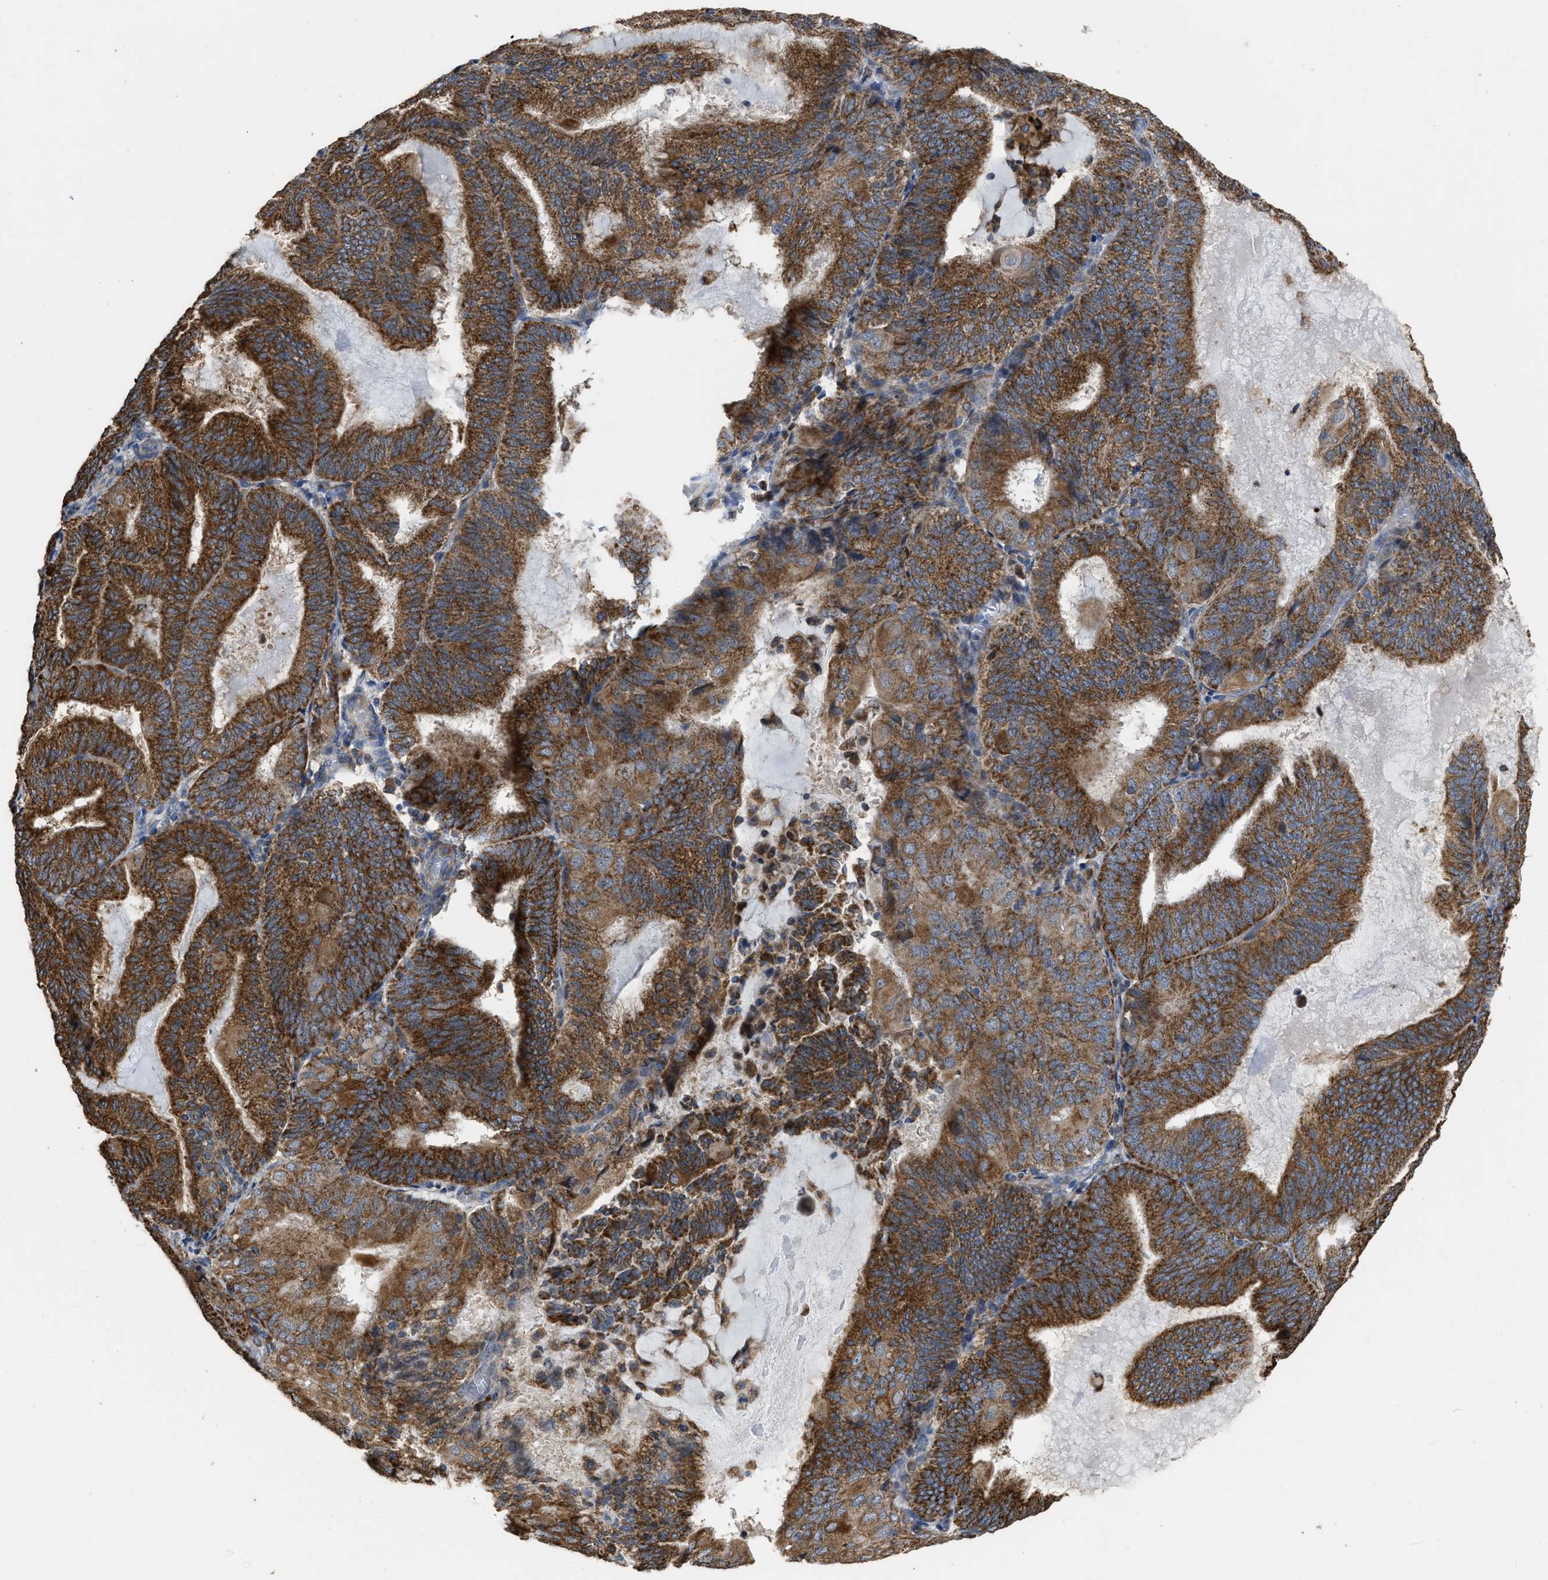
{"staining": {"intensity": "strong", "quantity": ">75%", "location": "cytoplasmic/membranous"}, "tissue": "endometrial cancer", "cell_type": "Tumor cells", "image_type": "cancer", "snomed": [{"axis": "morphology", "description": "Adenocarcinoma, NOS"}, {"axis": "topography", "description": "Endometrium"}], "caption": "Immunohistochemistry (IHC) image of neoplastic tissue: endometrial adenocarcinoma stained using immunohistochemistry shows high levels of strong protein expression localized specifically in the cytoplasmic/membranous of tumor cells, appearing as a cytoplasmic/membranous brown color.", "gene": "AK2", "patient": {"sex": "female", "age": 81}}